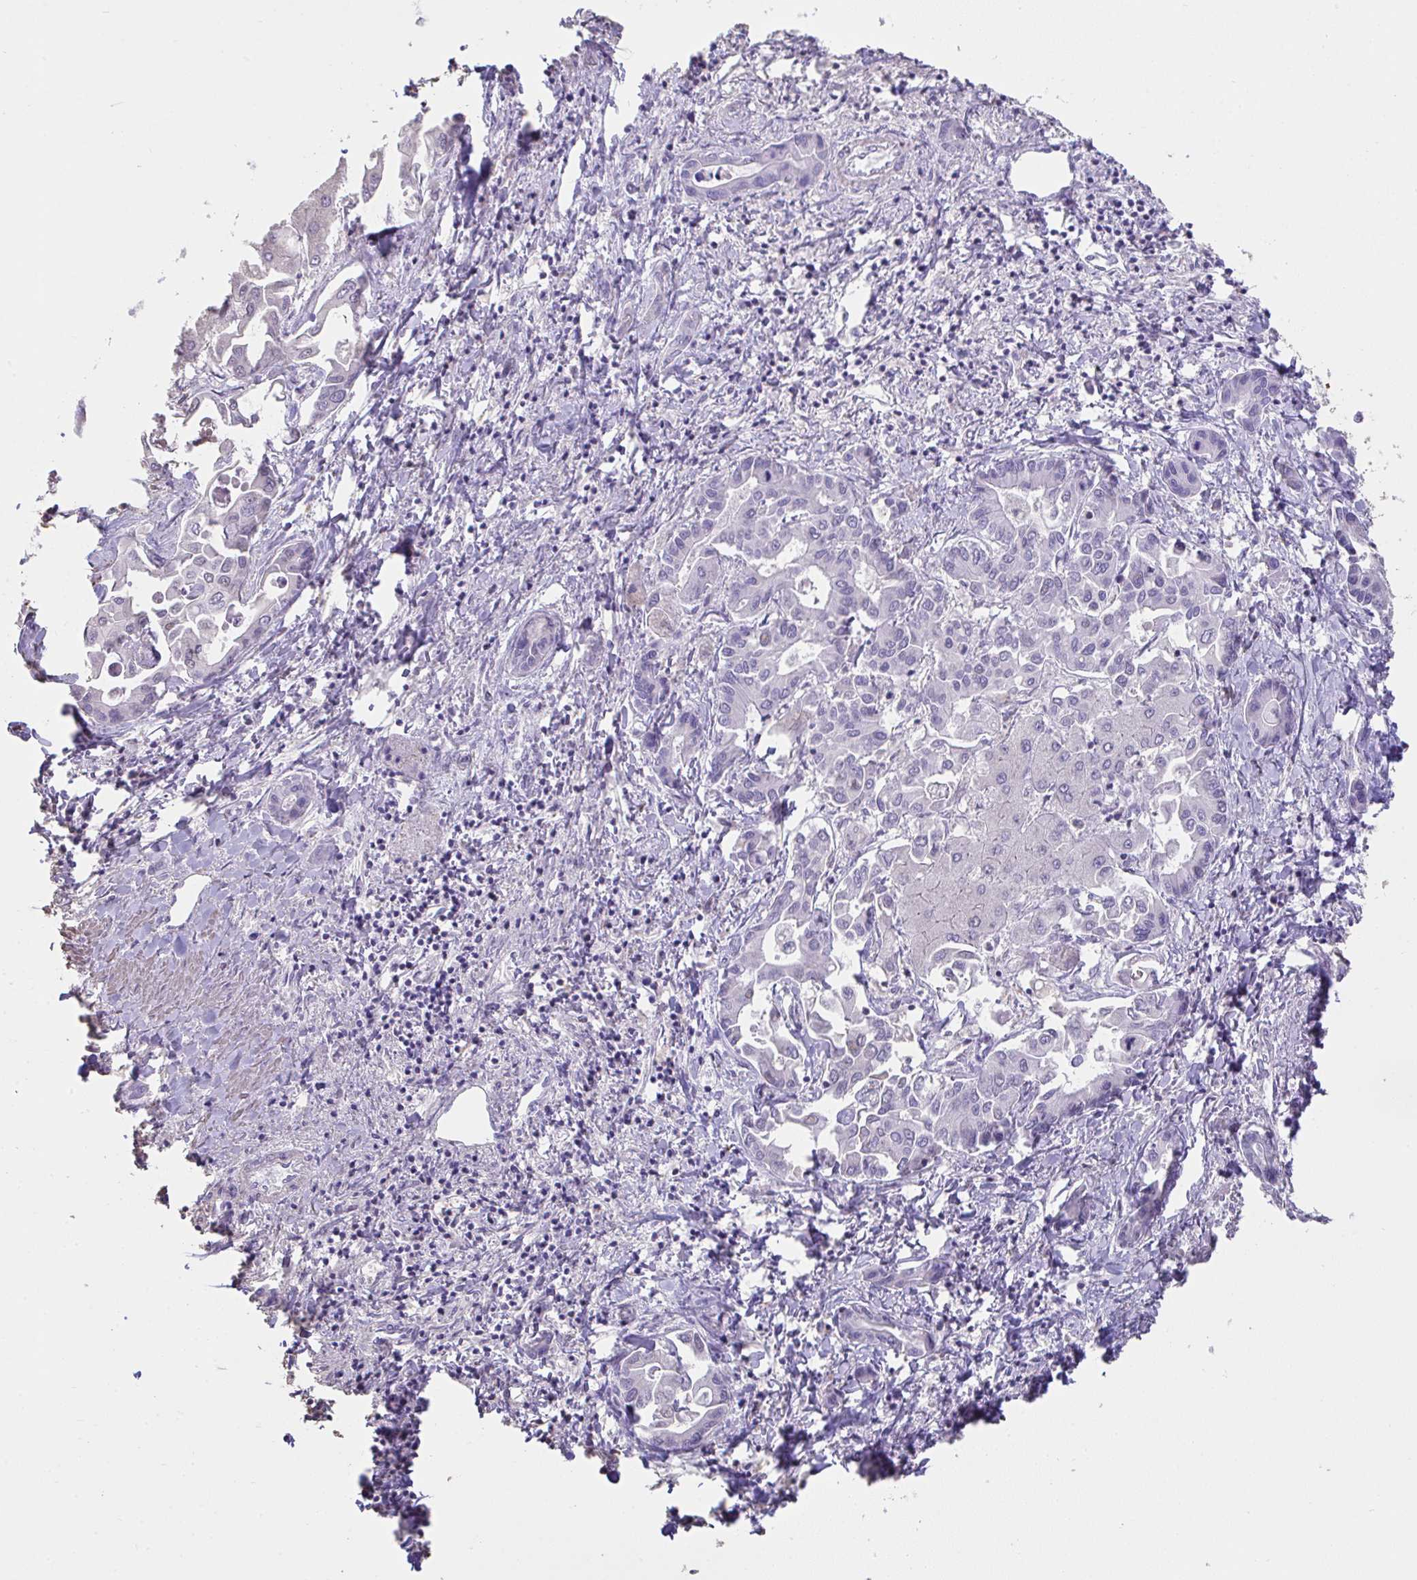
{"staining": {"intensity": "negative", "quantity": "none", "location": "none"}, "tissue": "liver cancer", "cell_type": "Tumor cells", "image_type": "cancer", "snomed": [{"axis": "morphology", "description": "Cholangiocarcinoma"}, {"axis": "topography", "description": "Liver"}], "caption": "An image of human cholangiocarcinoma (liver) is negative for staining in tumor cells.", "gene": "IL23R", "patient": {"sex": "male", "age": 66}}